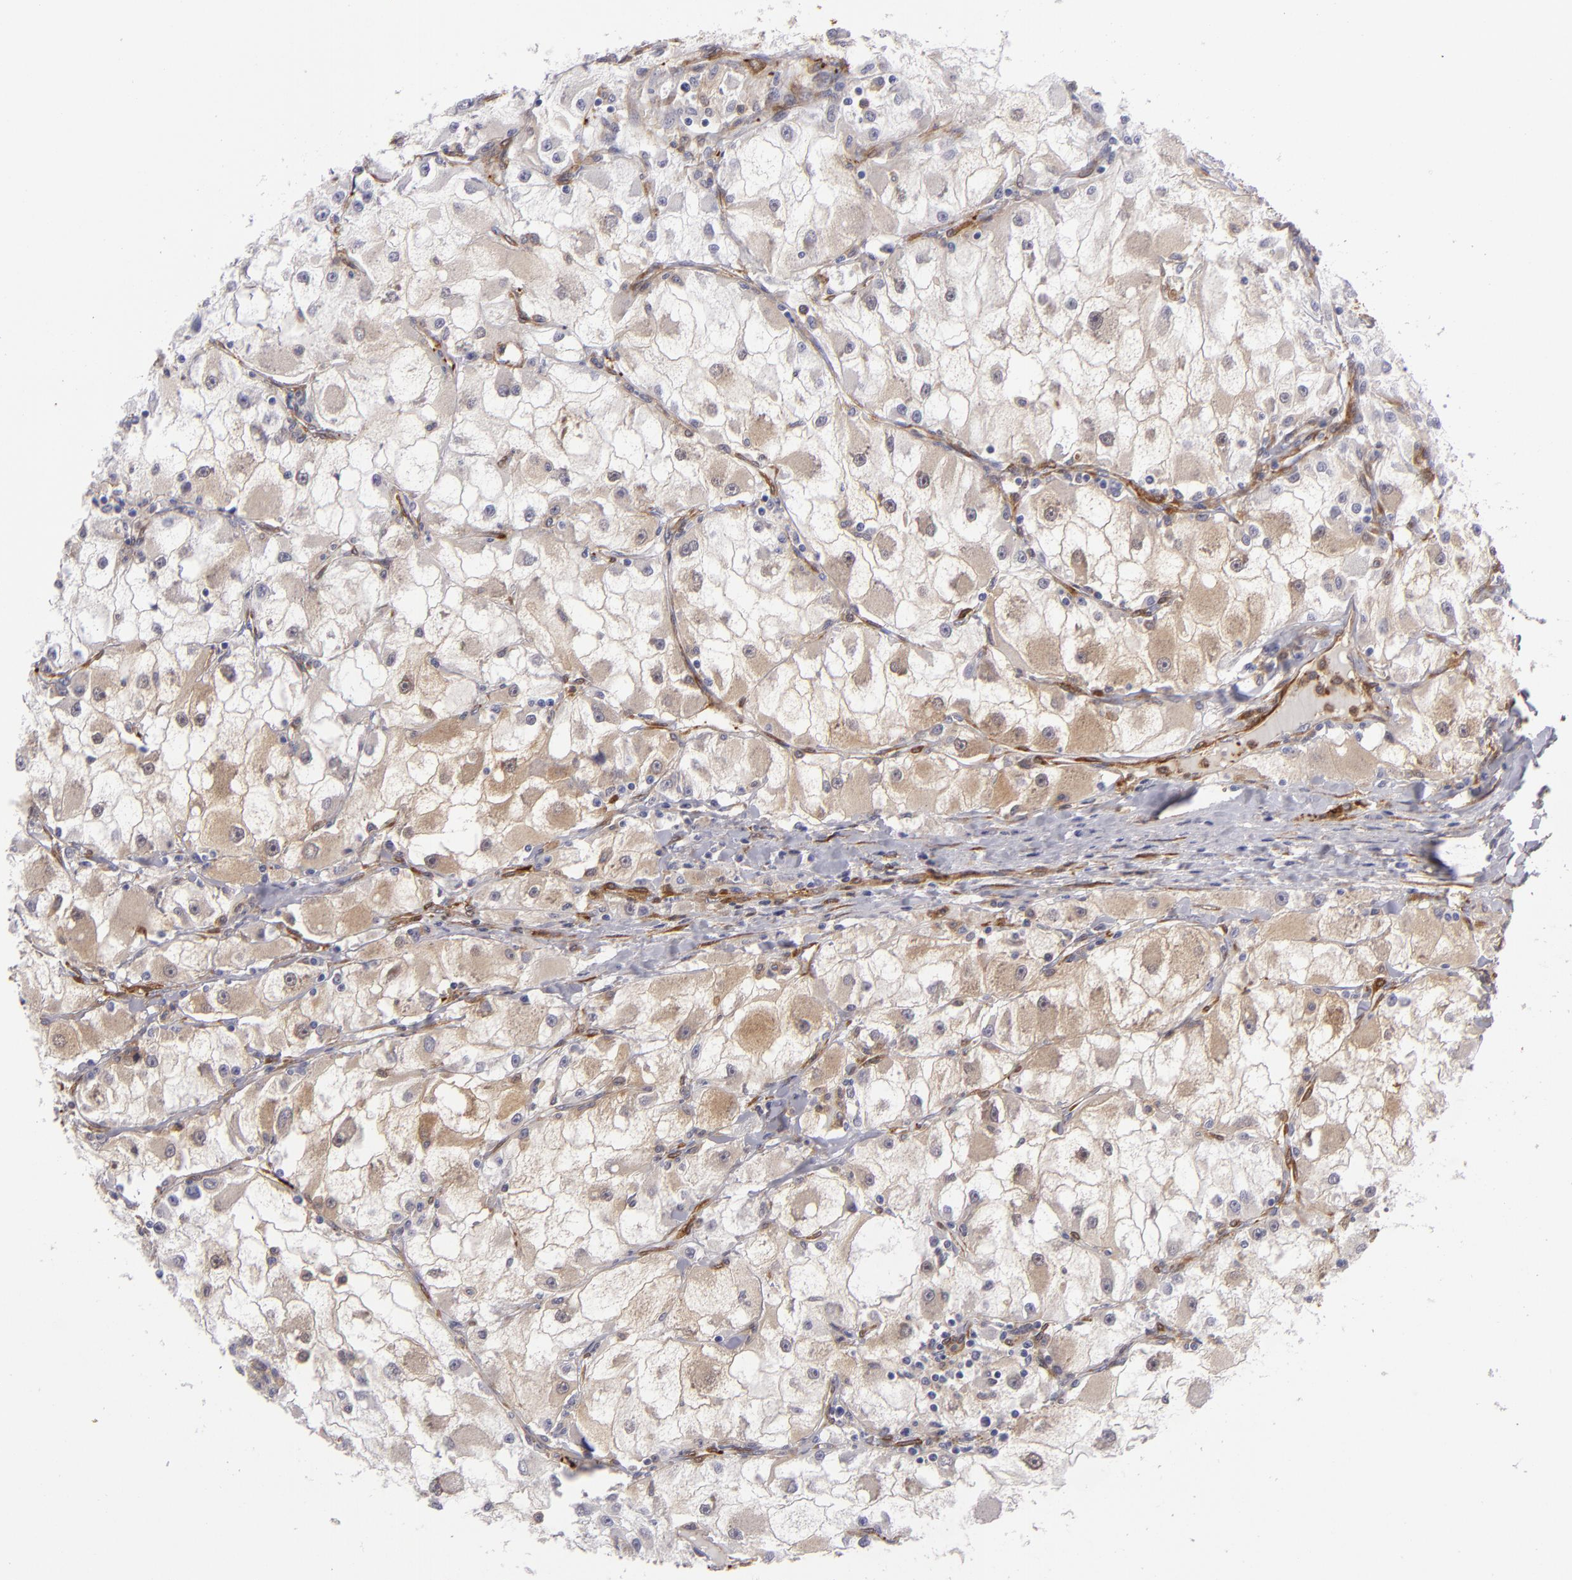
{"staining": {"intensity": "weak", "quantity": "25%-75%", "location": "cytoplasmic/membranous"}, "tissue": "renal cancer", "cell_type": "Tumor cells", "image_type": "cancer", "snomed": [{"axis": "morphology", "description": "Adenocarcinoma, NOS"}, {"axis": "topography", "description": "Kidney"}], "caption": "The image reveals staining of renal adenocarcinoma, revealing weak cytoplasmic/membranous protein staining (brown color) within tumor cells.", "gene": "VCL", "patient": {"sex": "female", "age": 73}}